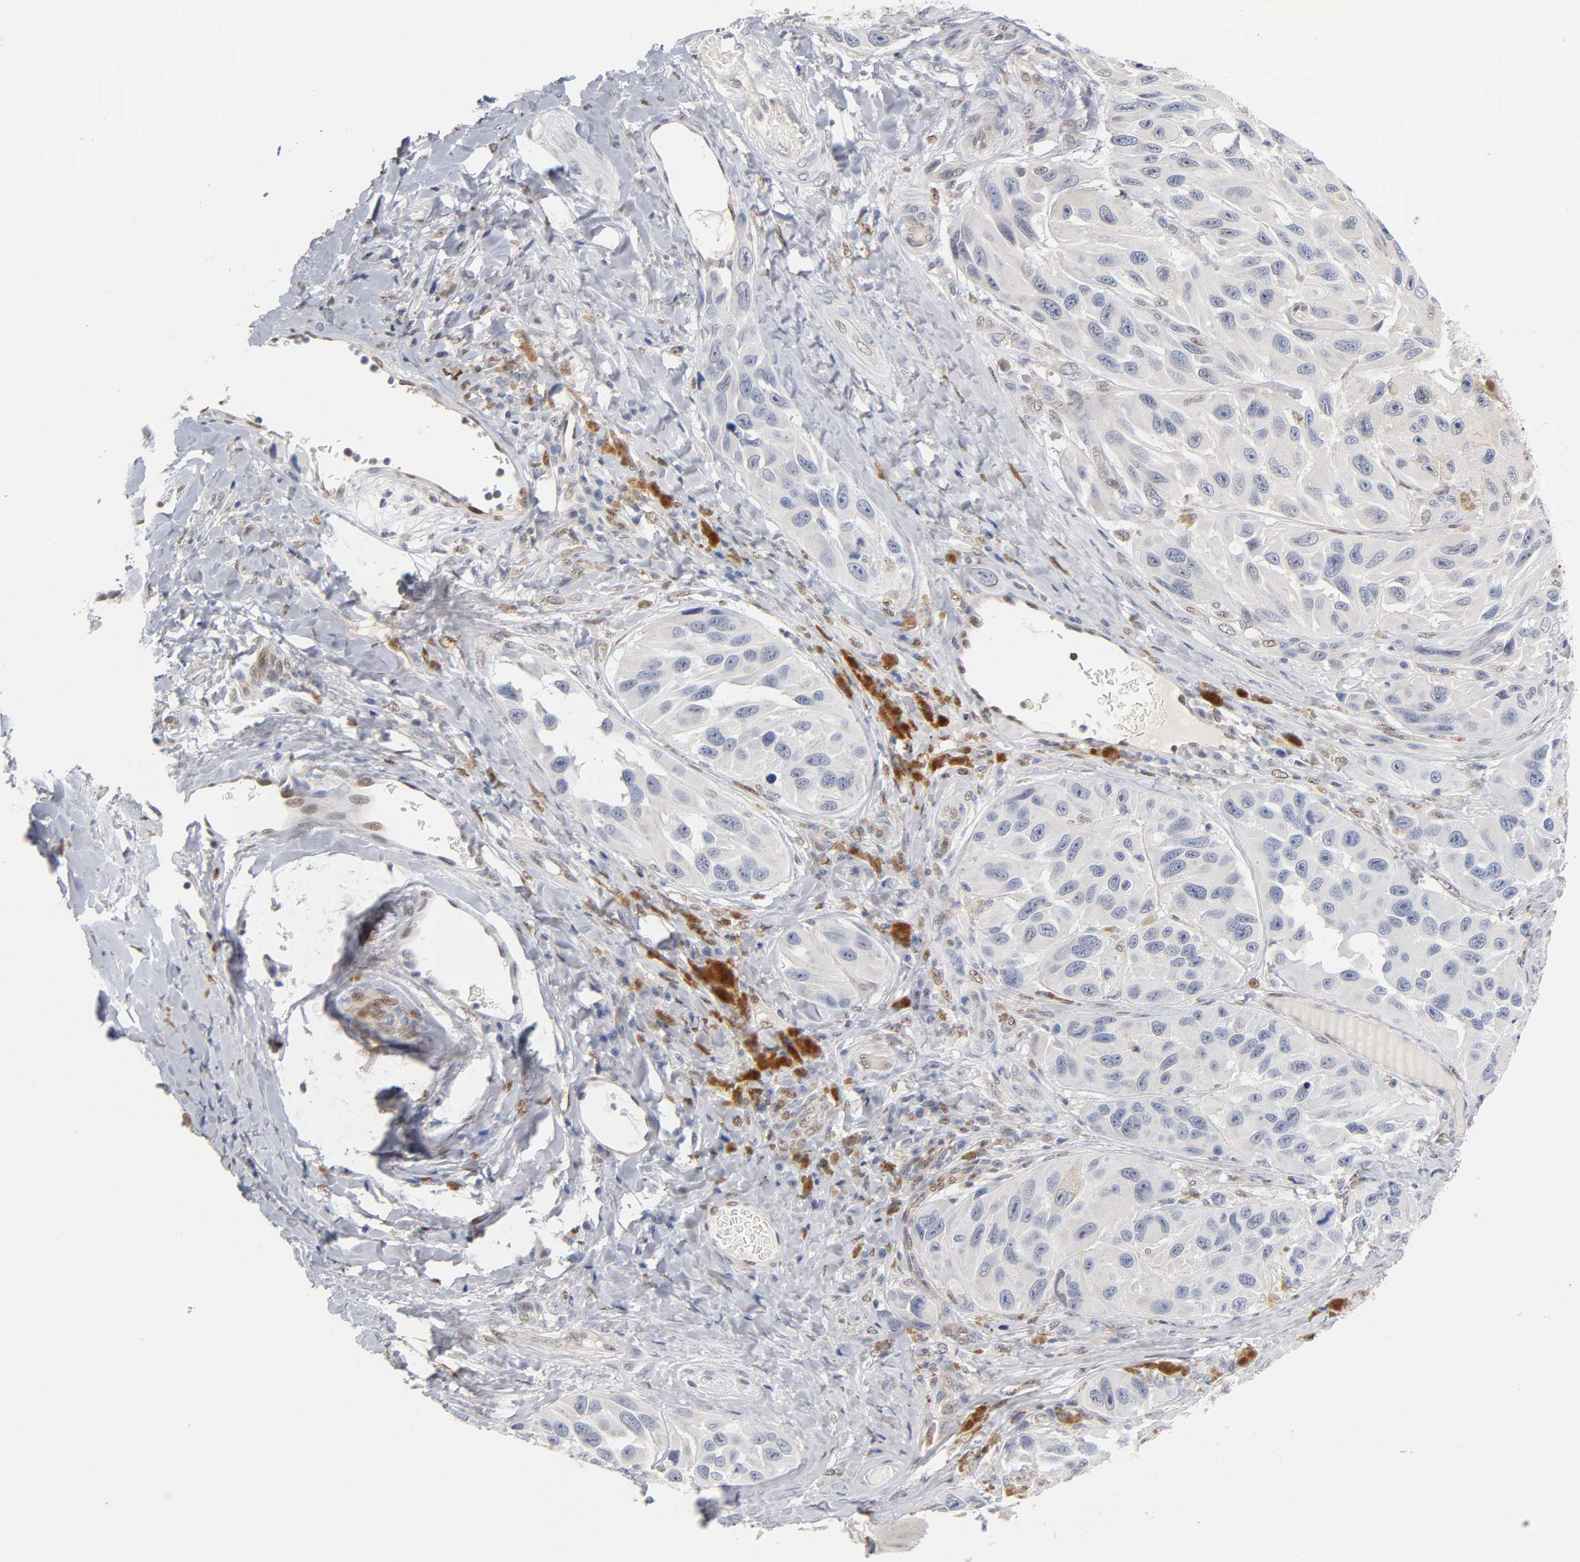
{"staining": {"intensity": "negative", "quantity": "none", "location": "none"}, "tissue": "melanoma", "cell_type": "Tumor cells", "image_type": "cancer", "snomed": [{"axis": "morphology", "description": "Malignant melanoma, NOS"}, {"axis": "topography", "description": "Skin"}], "caption": "A micrograph of human melanoma is negative for staining in tumor cells.", "gene": "NFATC1", "patient": {"sex": "female", "age": 73}}